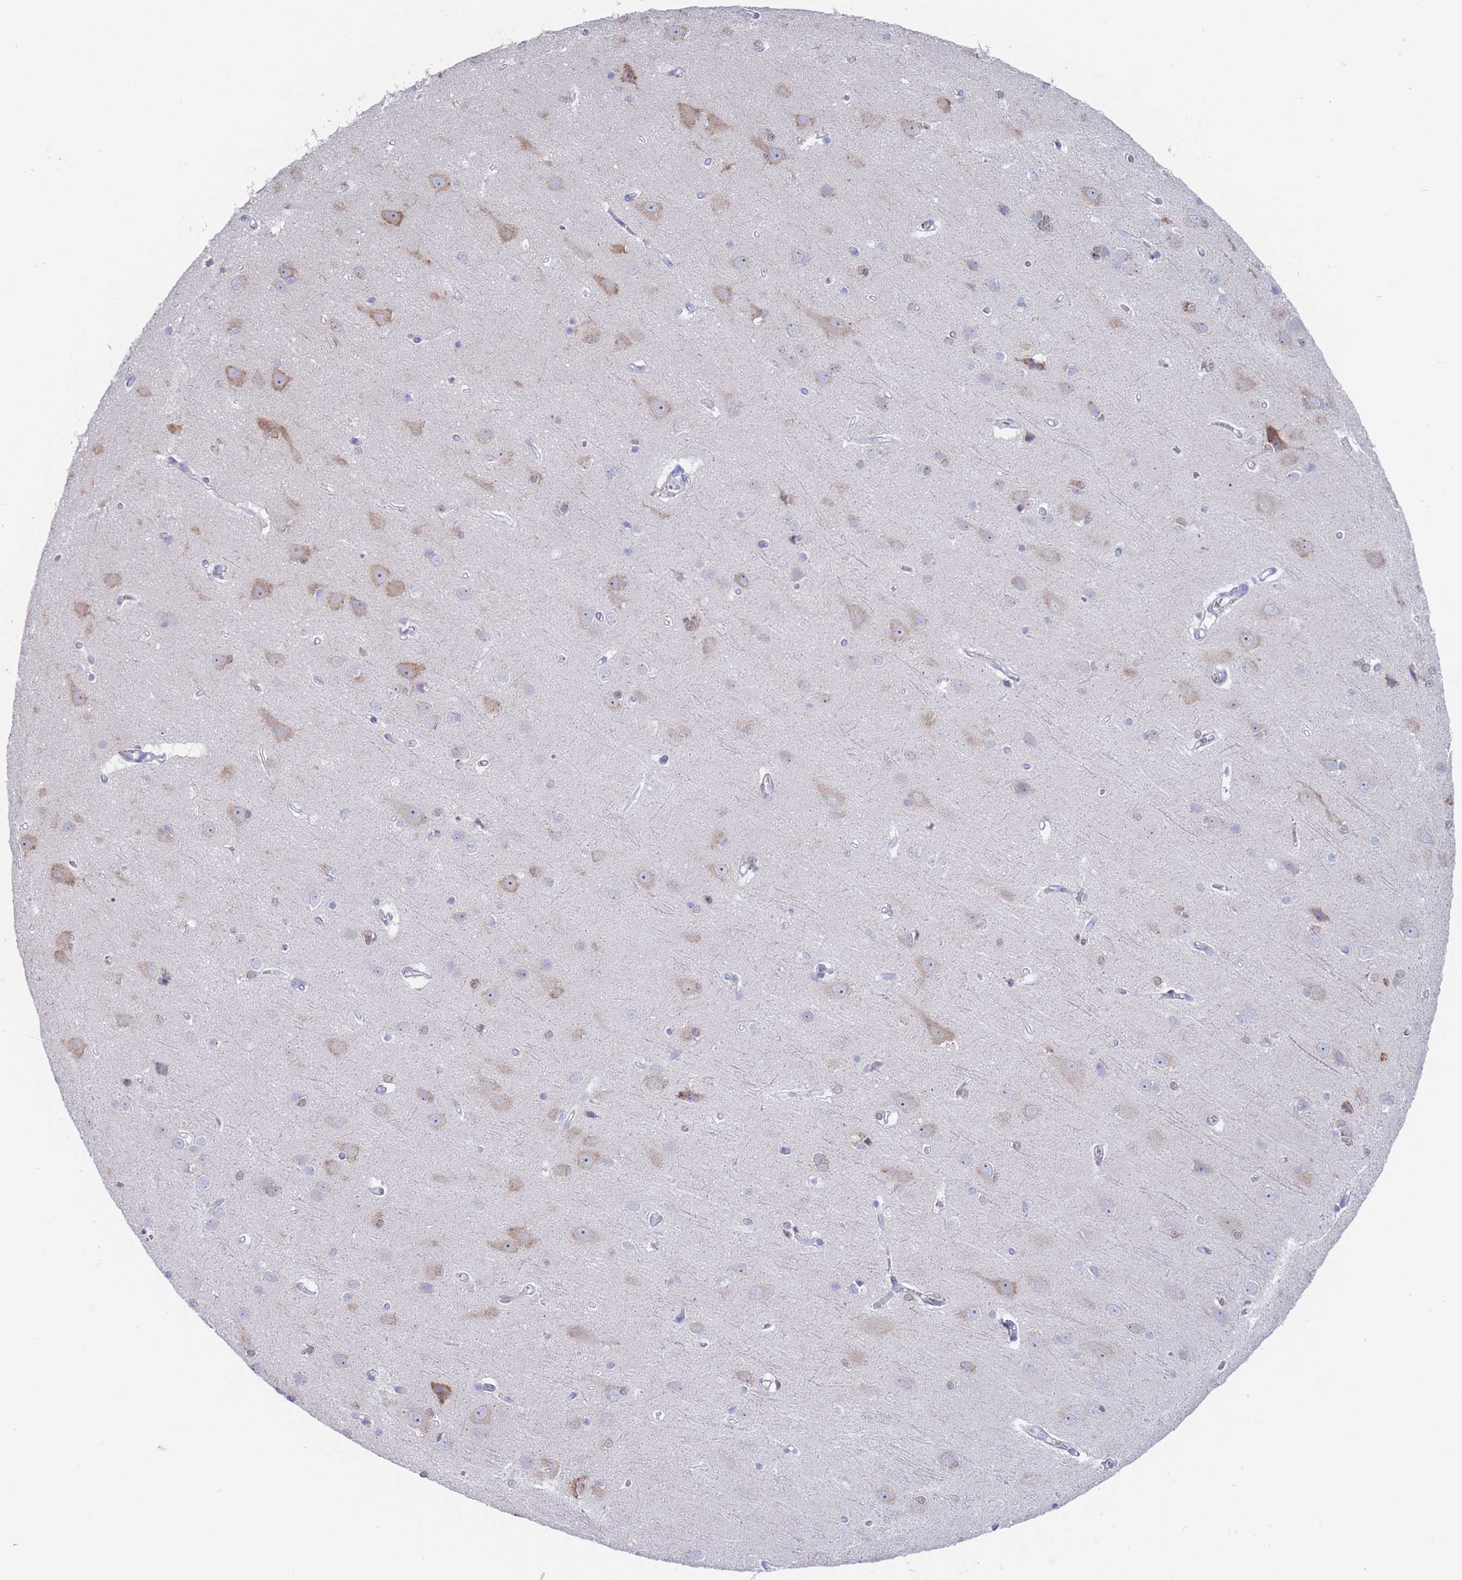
{"staining": {"intensity": "negative", "quantity": "none", "location": "none"}, "tissue": "cerebral cortex", "cell_type": "Endothelial cells", "image_type": "normal", "snomed": [{"axis": "morphology", "description": "Normal tissue, NOS"}, {"axis": "topography", "description": "Cerebral cortex"}], "caption": "Immunohistochemistry (IHC) of benign cerebral cortex displays no positivity in endothelial cells.", "gene": "ST8SIA5", "patient": {"sex": "male", "age": 37}}